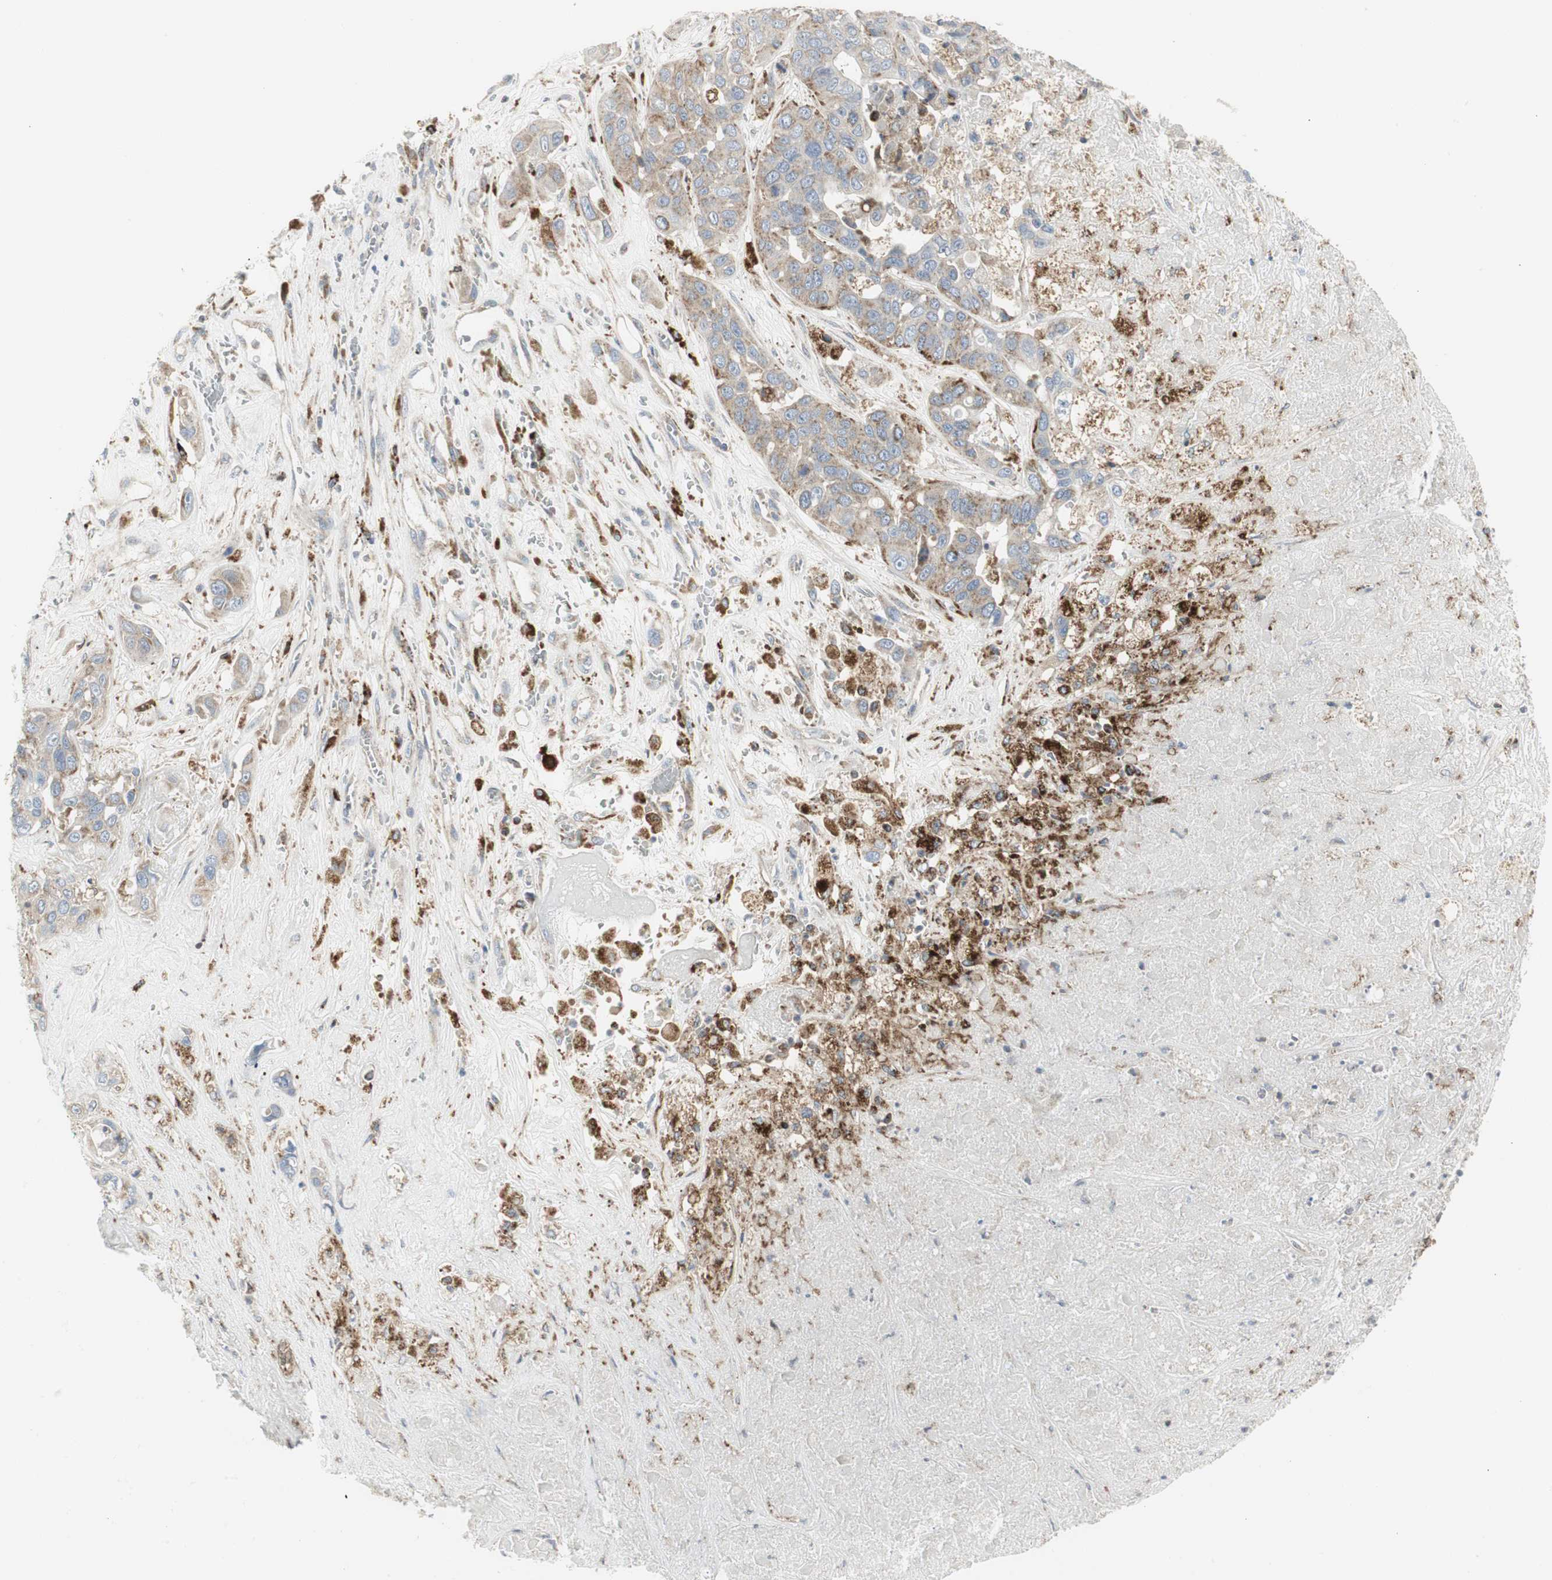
{"staining": {"intensity": "moderate", "quantity": "<25%", "location": "cytoplasmic/membranous"}, "tissue": "liver cancer", "cell_type": "Tumor cells", "image_type": "cancer", "snomed": [{"axis": "morphology", "description": "Cholangiocarcinoma"}, {"axis": "topography", "description": "Liver"}], "caption": "Immunohistochemical staining of human liver cancer exhibits moderate cytoplasmic/membranous protein staining in approximately <25% of tumor cells. (DAB (3,3'-diaminobenzidine) = brown stain, brightfield microscopy at high magnification).", "gene": "ATP6V1B2", "patient": {"sex": "female", "age": 52}}